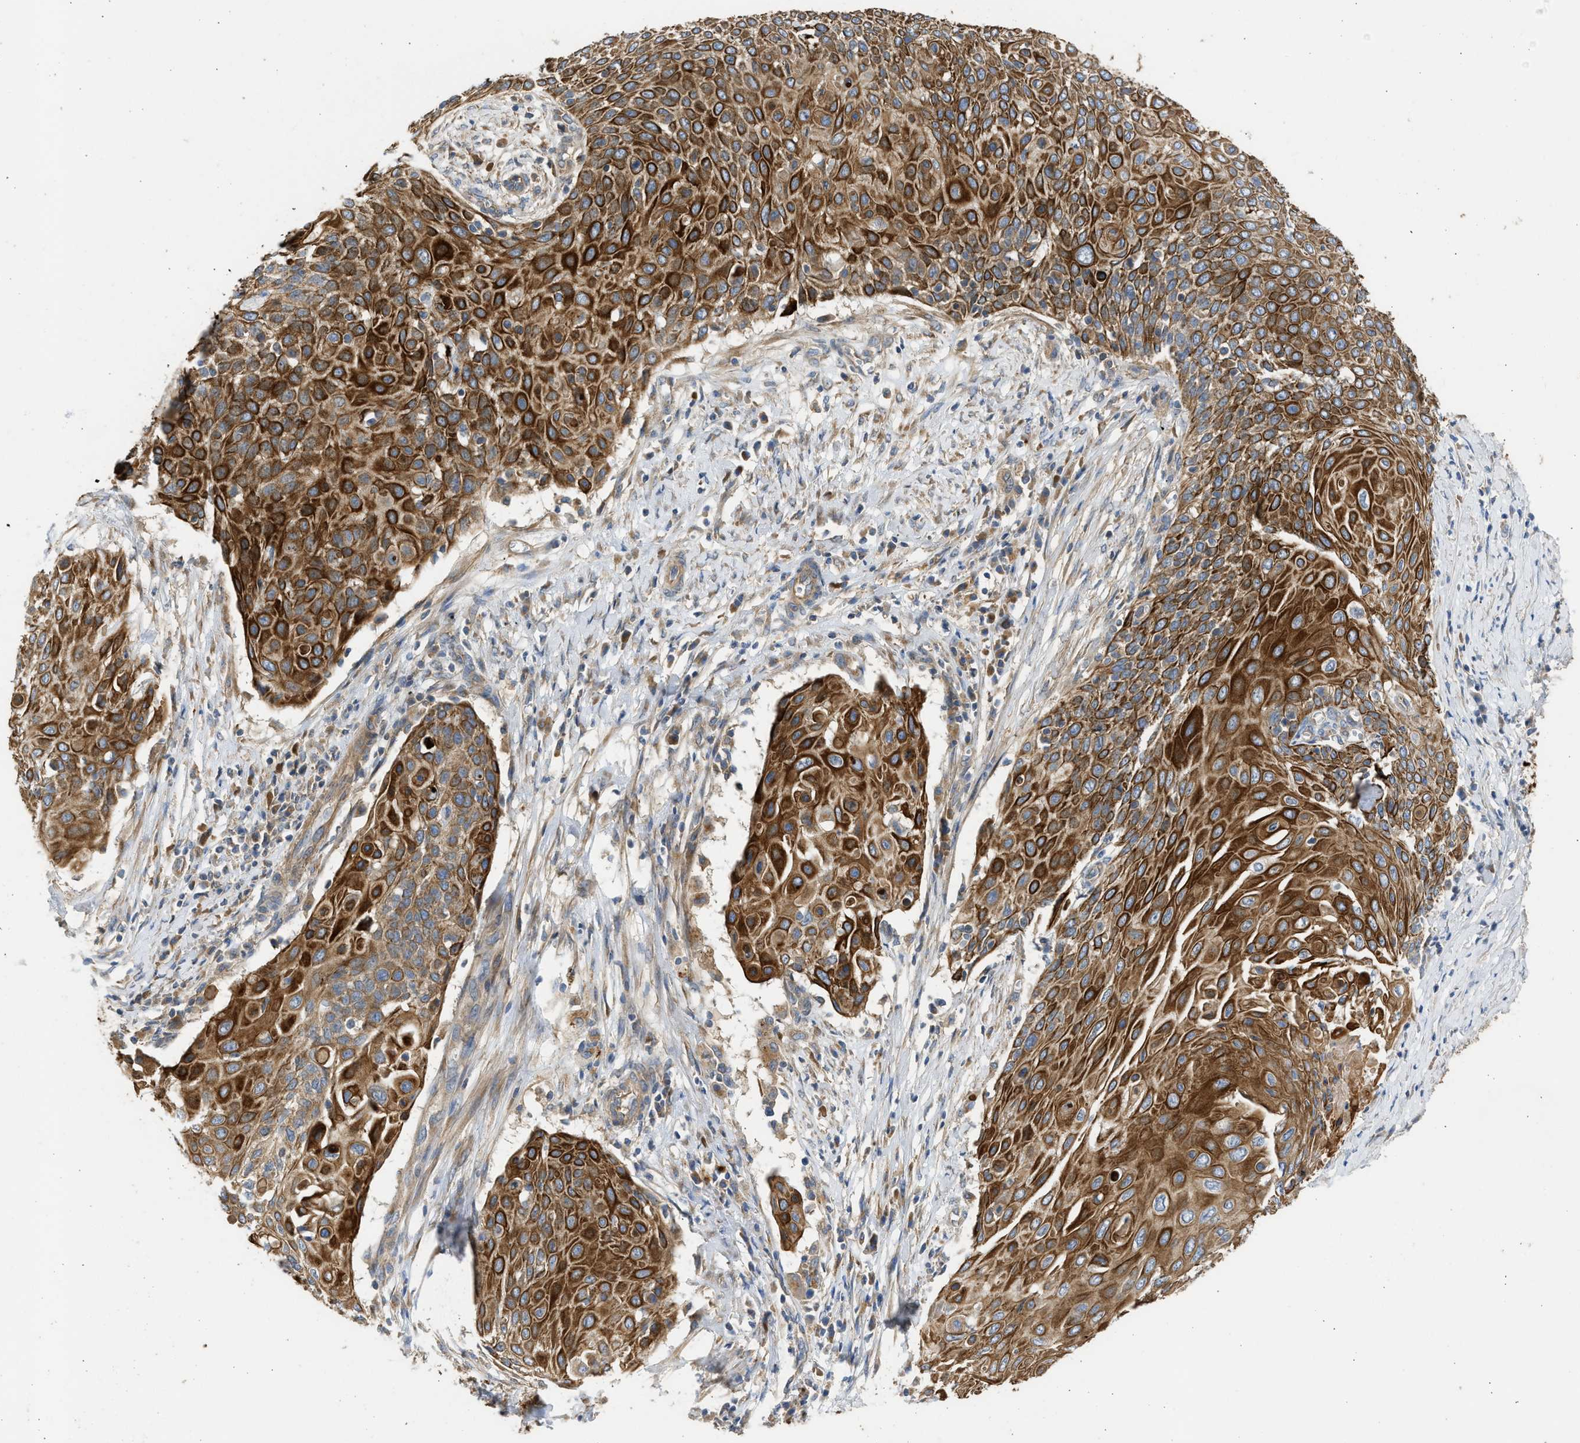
{"staining": {"intensity": "strong", "quantity": ">75%", "location": "cytoplasmic/membranous"}, "tissue": "cervical cancer", "cell_type": "Tumor cells", "image_type": "cancer", "snomed": [{"axis": "morphology", "description": "Squamous cell carcinoma, NOS"}, {"axis": "topography", "description": "Cervix"}], "caption": "Brown immunohistochemical staining in human cervical squamous cell carcinoma reveals strong cytoplasmic/membranous staining in approximately >75% of tumor cells. The staining was performed using DAB (3,3'-diaminobenzidine) to visualize the protein expression in brown, while the nuclei were stained in blue with hematoxylin (Magnification: 20x).", "gene": "CSRNP2", "patient": {"sex": "female", "age": 39}}